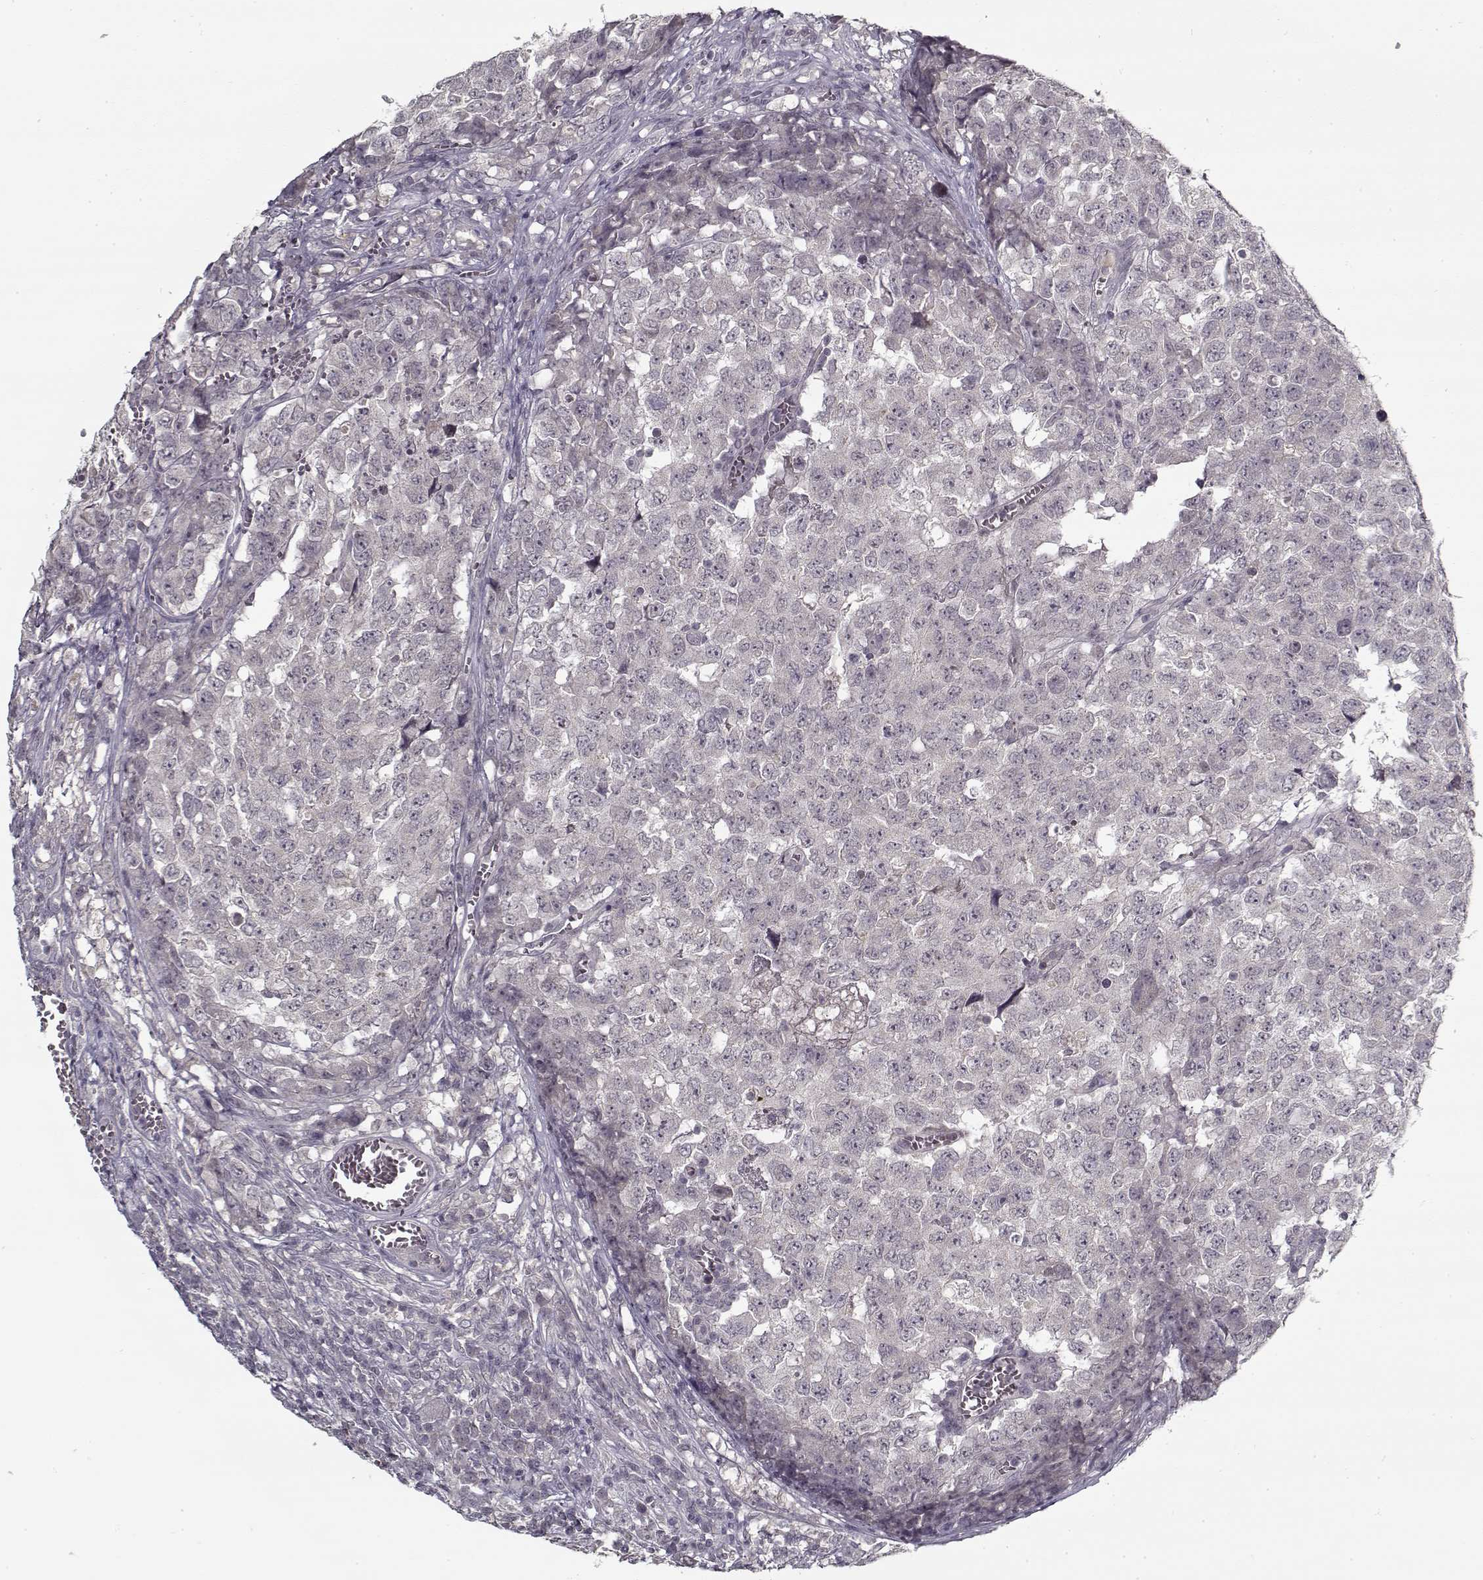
{"staining": {"intensity": "negative", "quantity": "none", "location": "none"}, "tissue": "testis cancer", "cell_type": "Tumor cells", "image_type": "cancer", "snomed": [{"axis": "morphology", "description": "Carcinoma, Embryonal, NOS"}, {"axis": "topography", "description": "Testis"}], "caption": "Human testis embryonal carcinoma stained for a protein using immunohistochemistry exhibits no expression in tumor cells.", "gene": "LAMA2", "patient": {"sex": "male", "age": 23}}